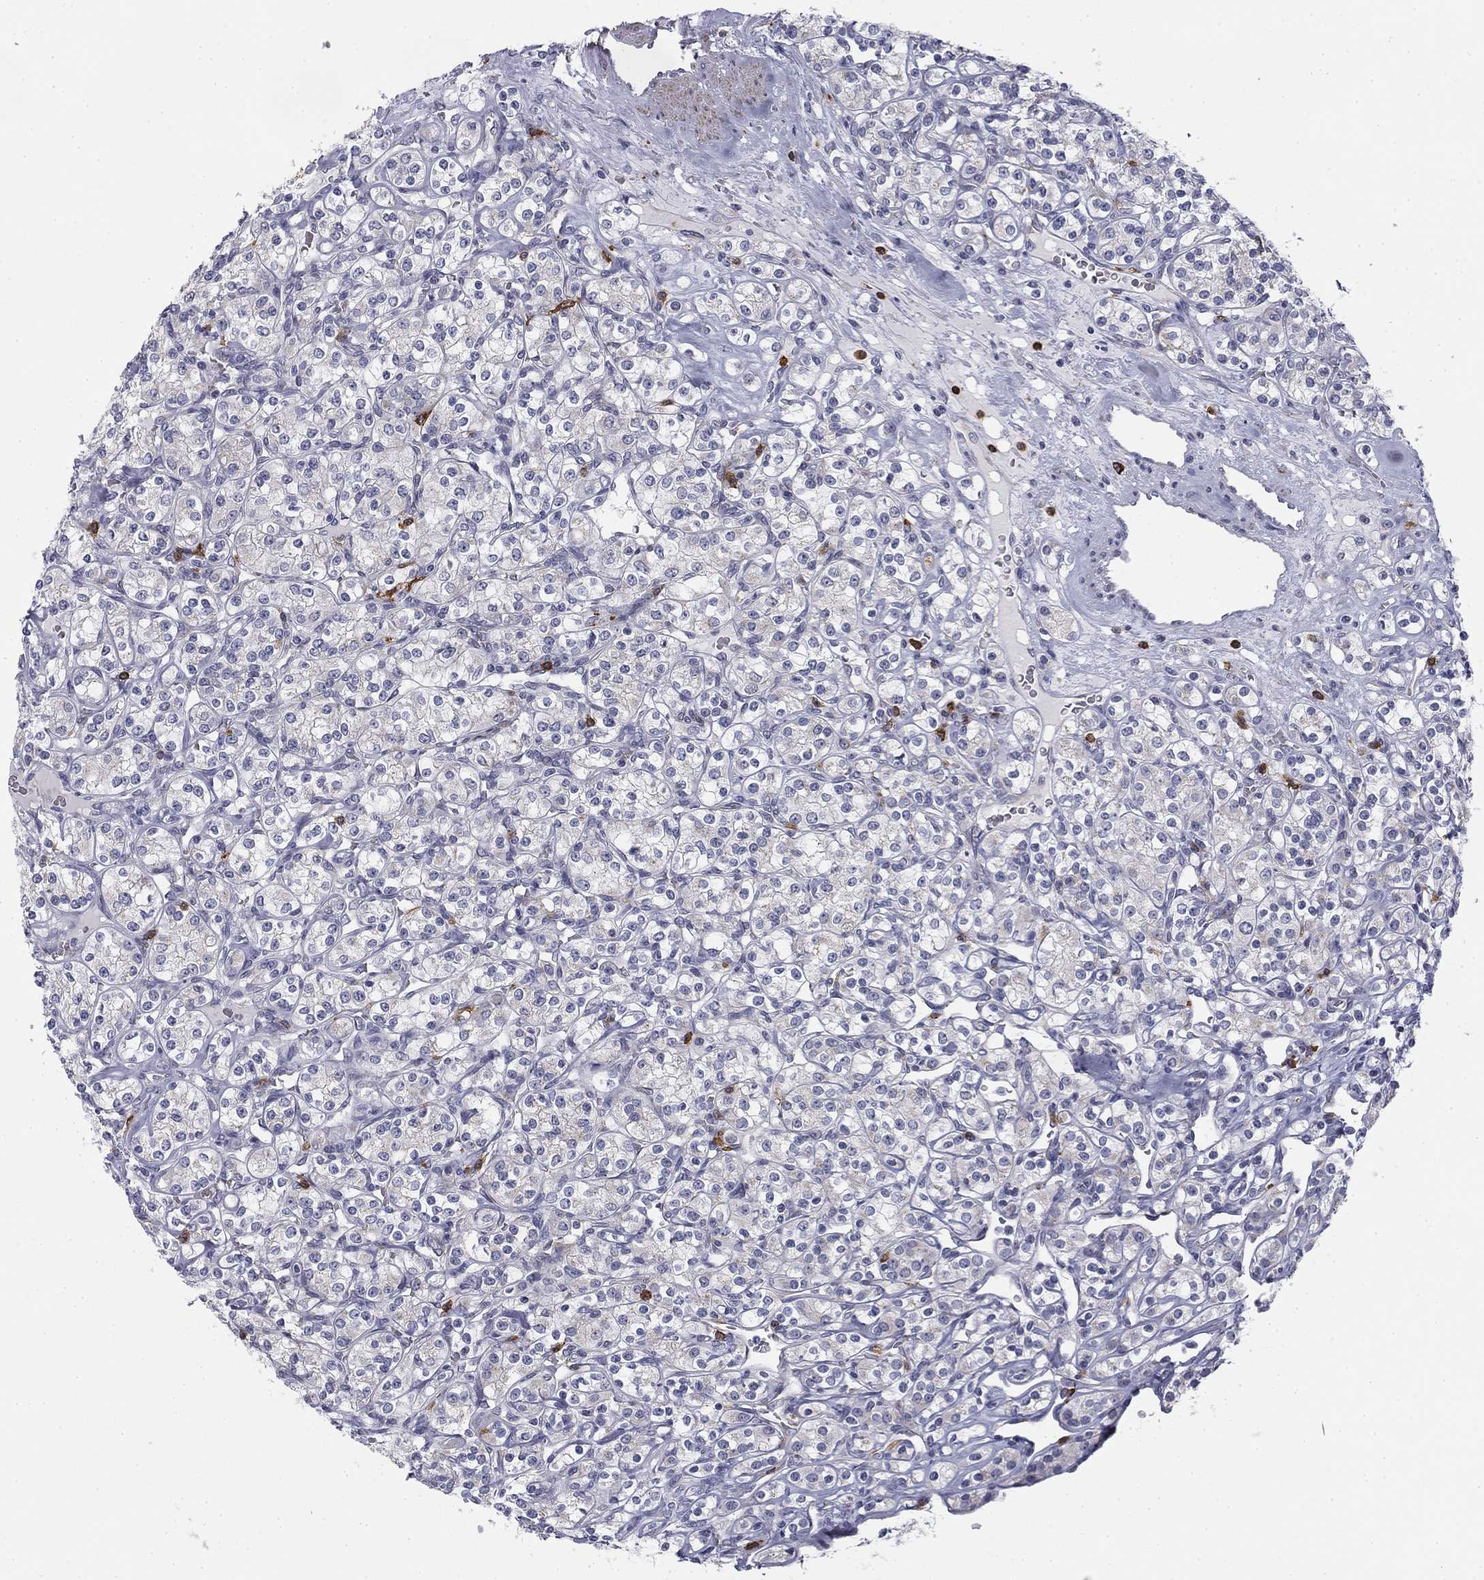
{"staining": {"intensity": "negative", "quantity": "none", "location": "none"}, "tissue": "renal cancer", "cell_type": "Tumor cells", "image_type": "cancer", "snomed": [{"axis": "morphology", "description": "Adenocarcinoma, NOS"}, {"axis": "topography", "description": "Kidney"}], "caption": "The photomicrograph exhibits no staining of tumor cells in renal adenocarcinoma.", "gene": "TRAT1", "patient": {"sex": "male", "age": 77}}